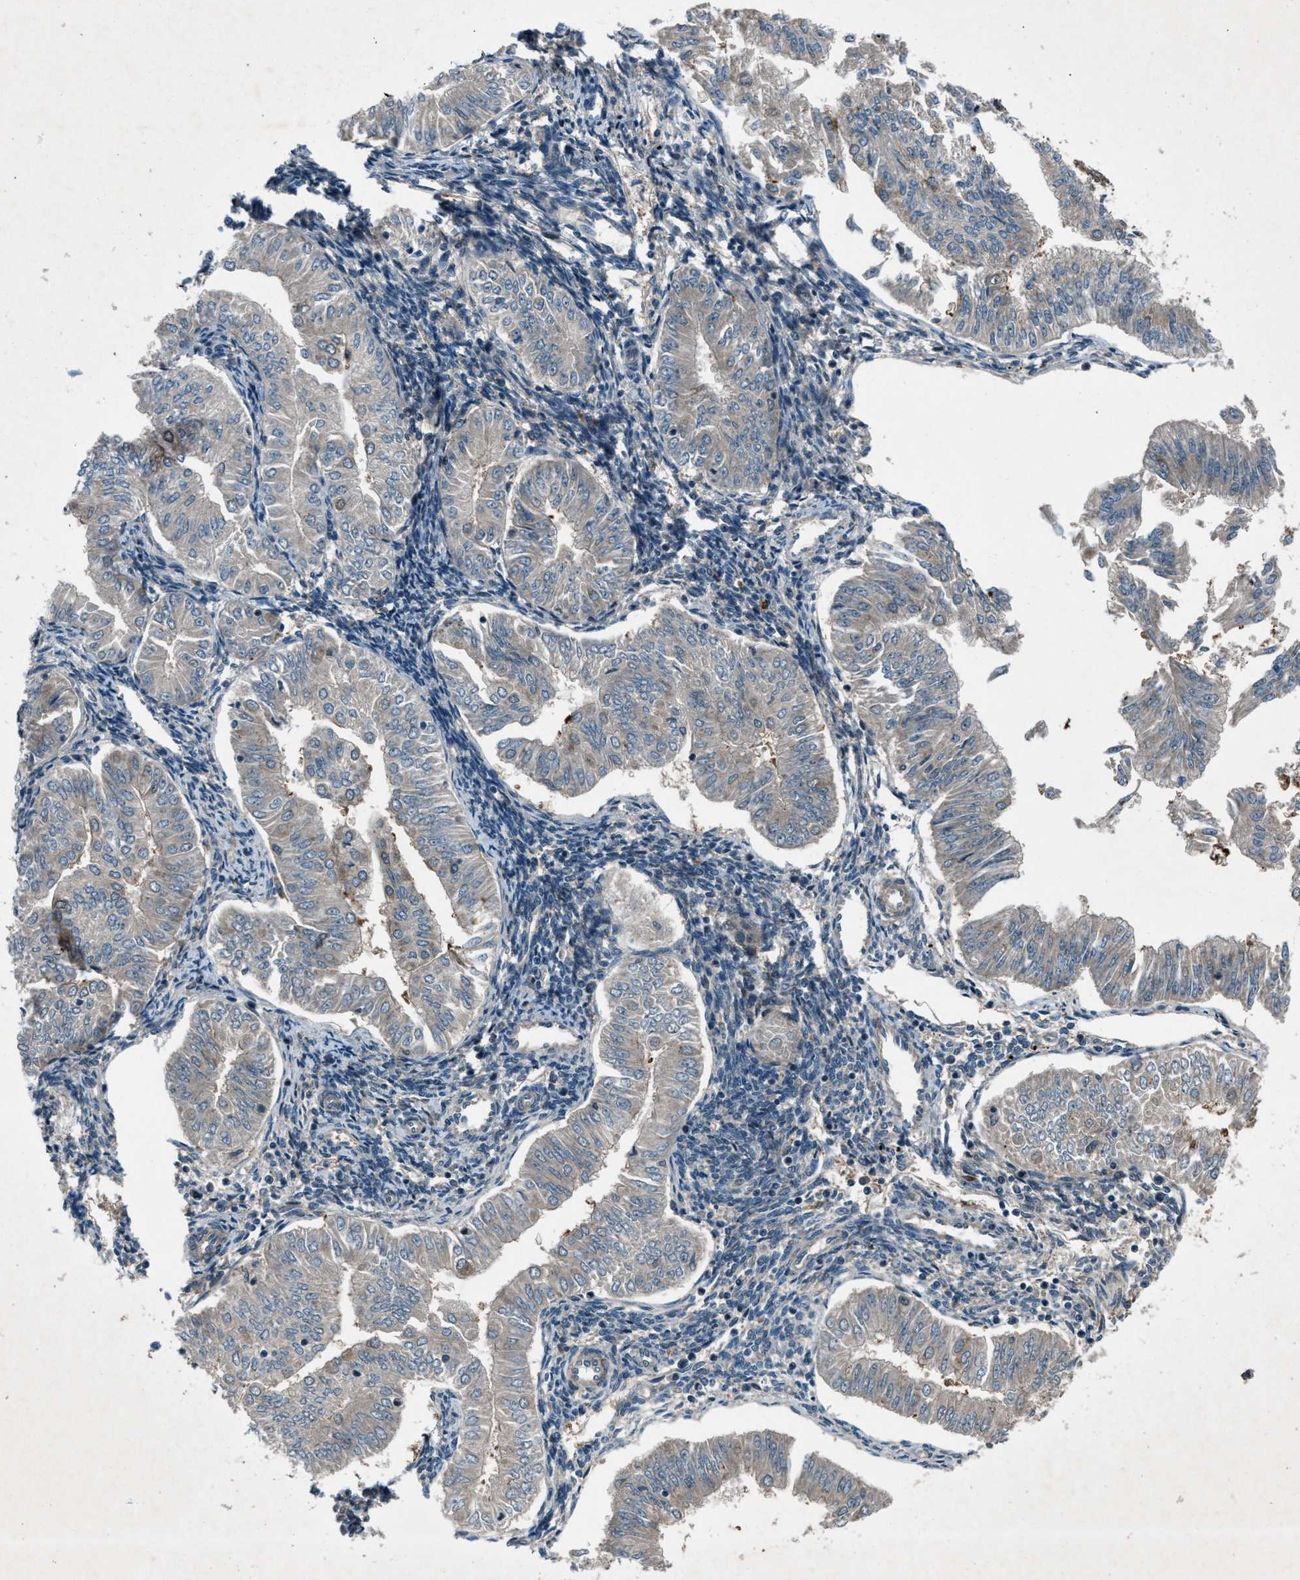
{"staining": {"intensity": "moderate", "quantity": "<25%", "location": "cytoplasmic/membranous"}, "tissue": "endometrial cancer", "cell_type": "Tumor cells", "image_type": "cancer", "snomed": [{"axis": "morphology", "description": "Normal tissue, NOS"}, {"axis": "morphology", "description": "Adenocarcinoma, NOS"}, {"axis": "topography", "description": "Endometrium"}], "caption": "Endometrial cancer (adenocarcinoma) stained with a protein marker reveals moderate staining in tumor cells.", "gene": "EPSTI1", "patient": {"sex": "female", "age": 53}}